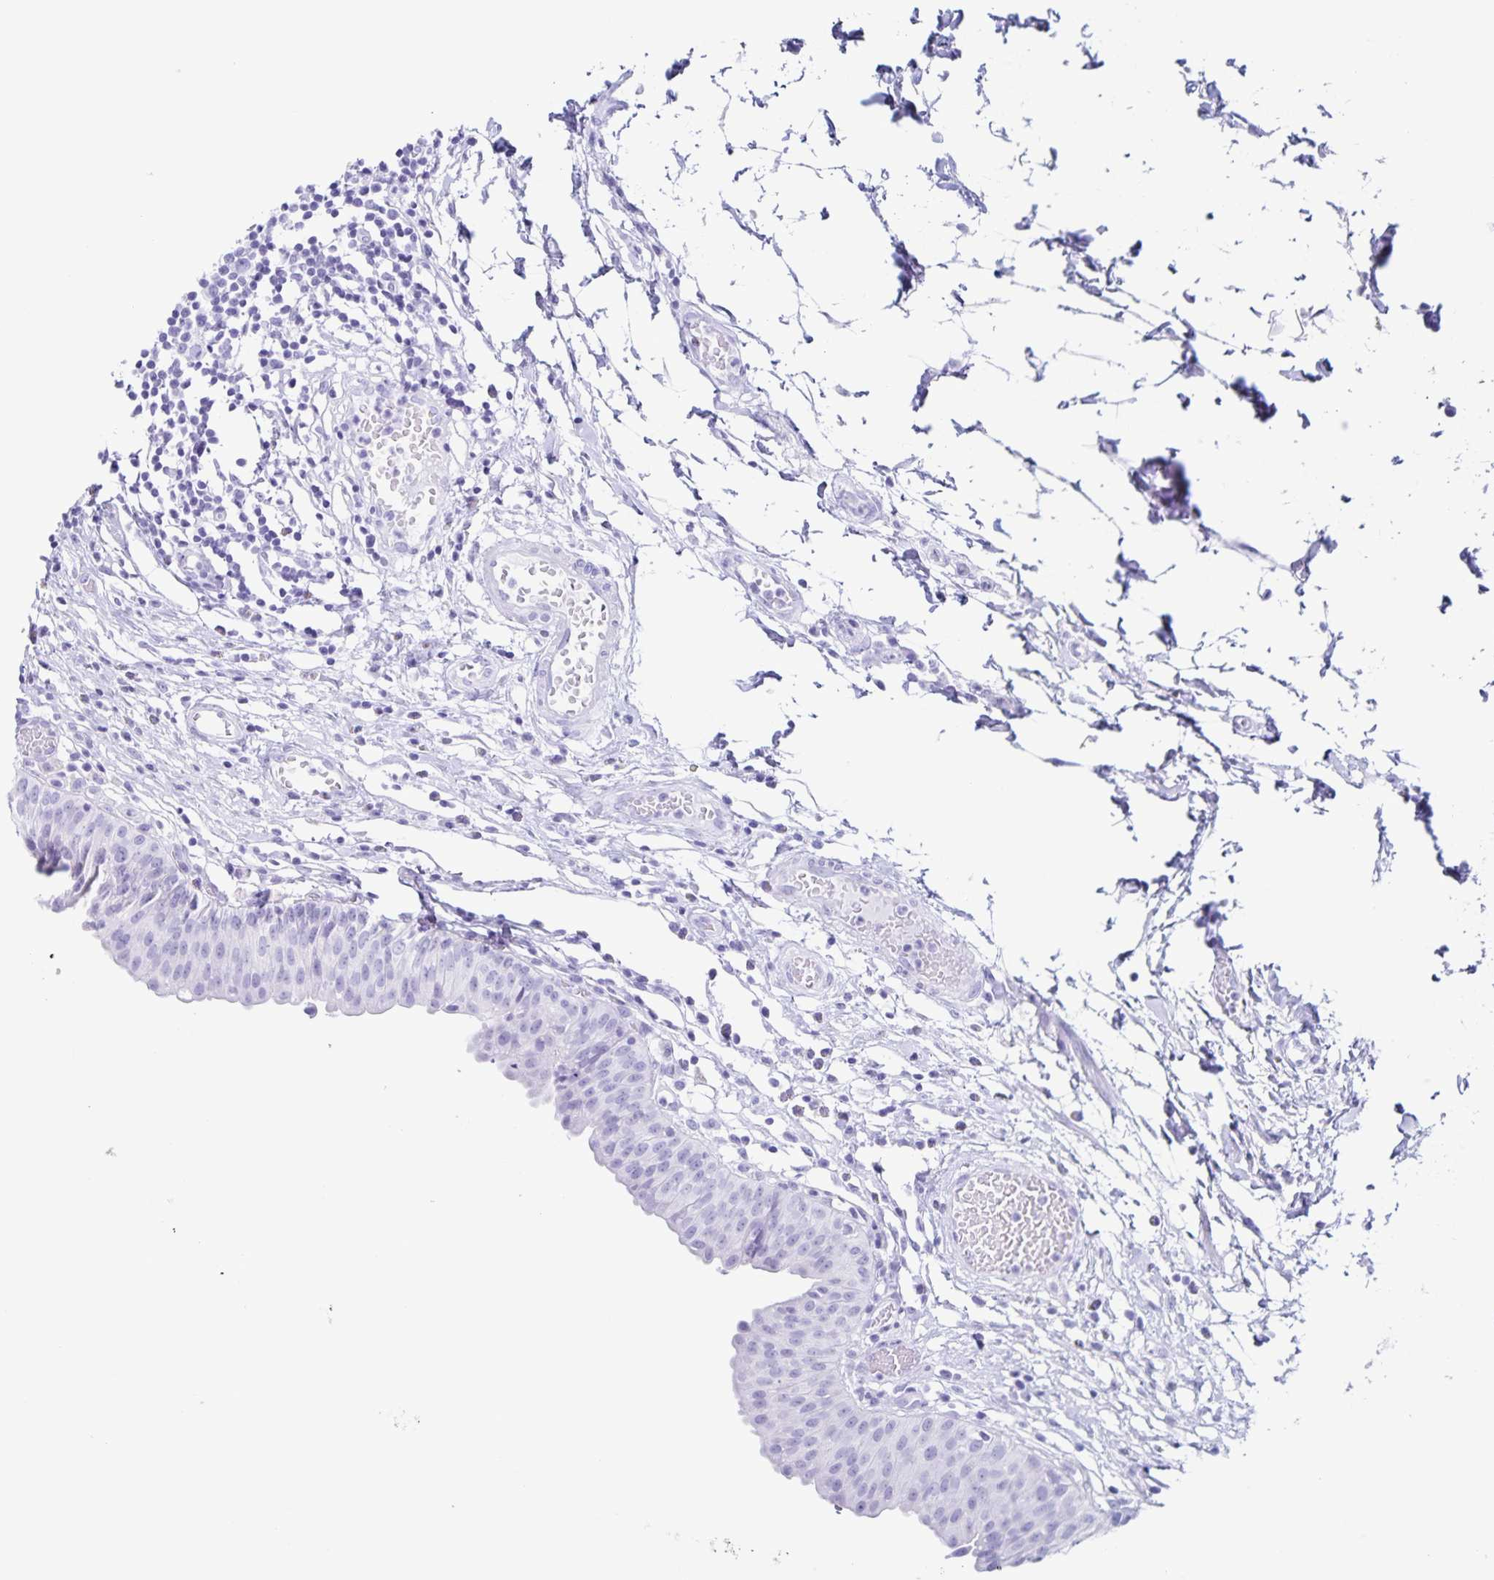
{"staining": {"intensity": "negative", "quantity": "none", "location": "none"}, "tissue": "urinary bladder", "cell_type": "Urothelial cells", "image_type": "normal", "snomed": [{"axis": "morphology", "description": "Normal tissue, NOS"}, {"axis": "topography", "description": "Urinary bladder"}], "caption": "An image of urinary bladder stained for a protein reveals no brown staining in urothelial cells. (Brightfield microscopy of DAB (3,3'-diaminobenzidine) immunohistochemistry at high magnification).", "gene": "C12orf56", "patient": {"sex": "male", "age": 64}}